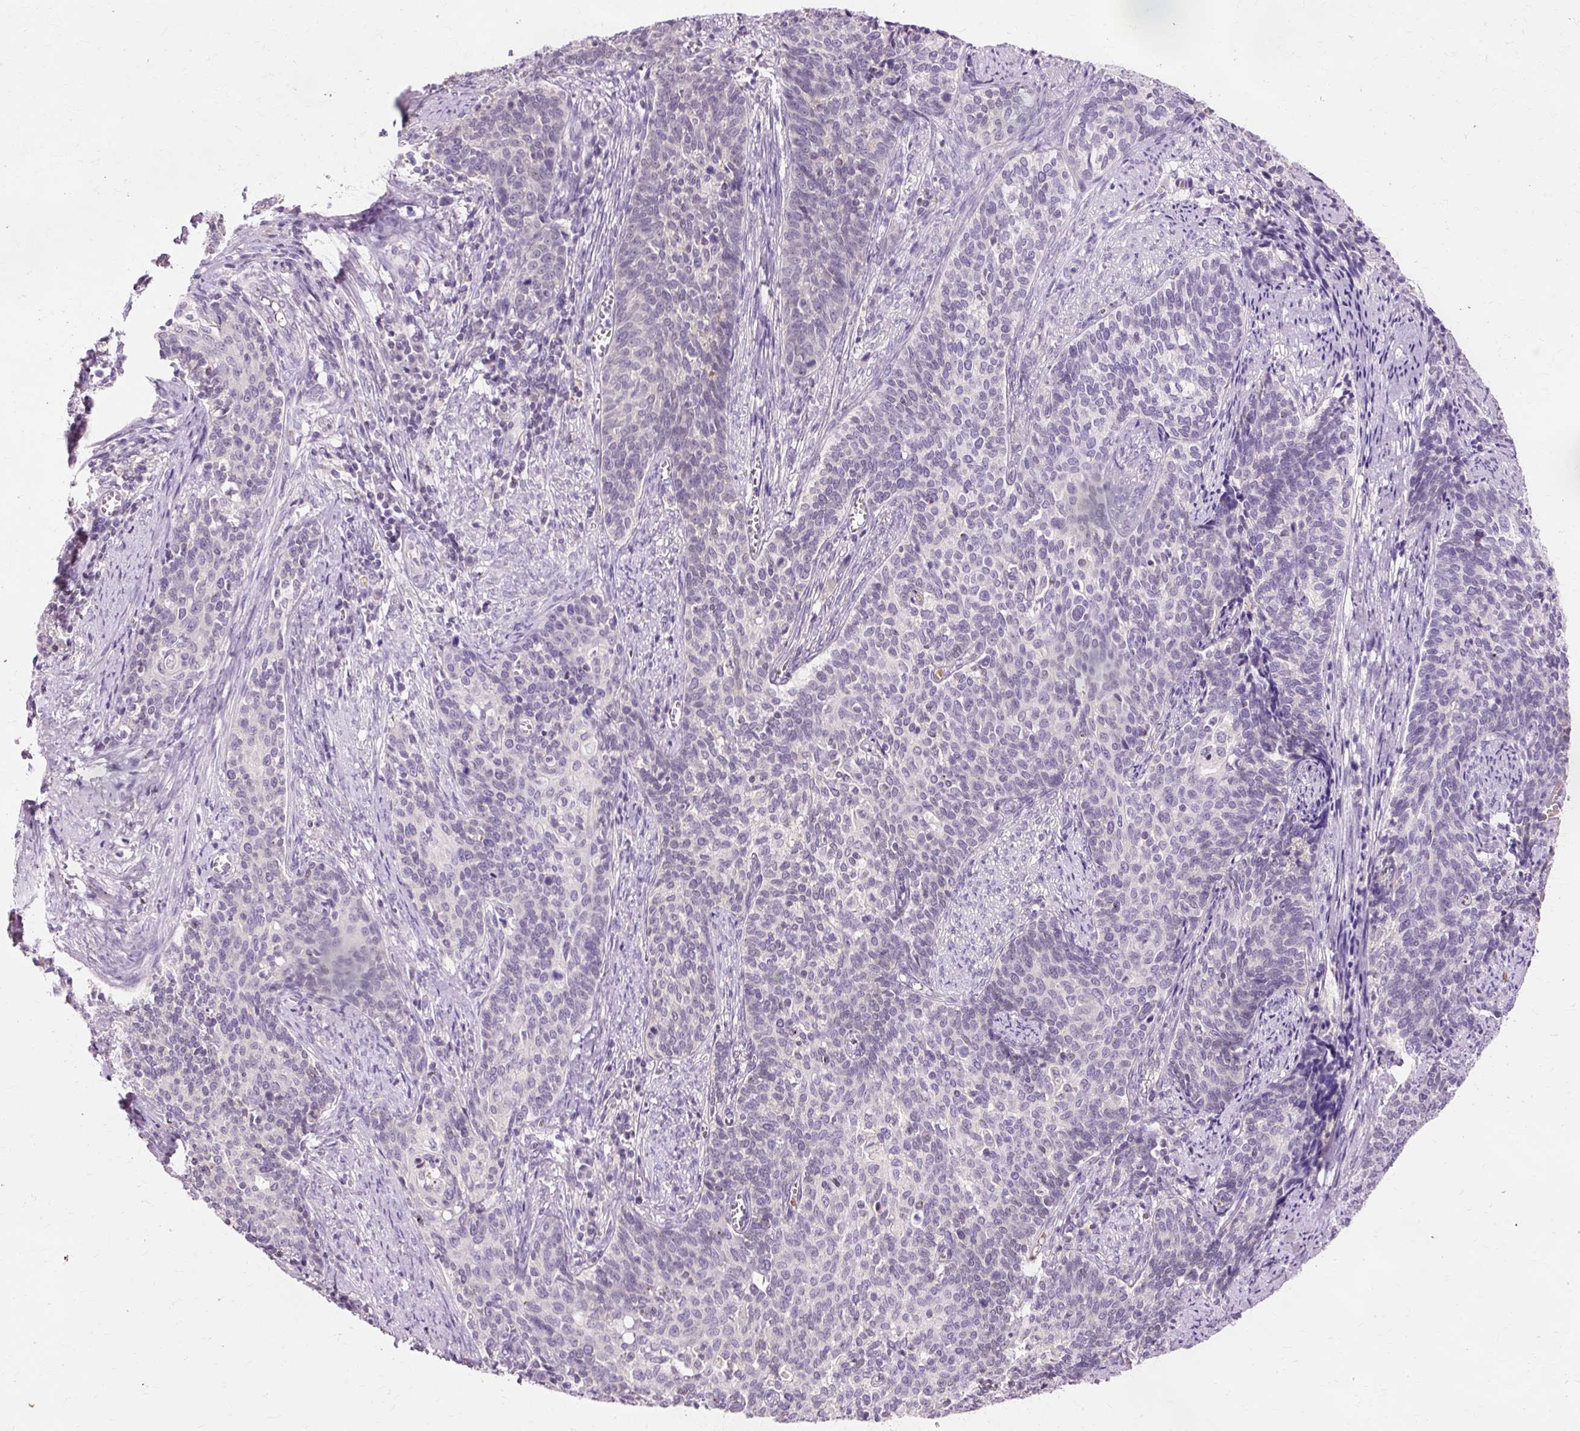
{"staining": {"intensity": "negative", "quantity": "none", "location": "none"}, "tissue": "cervical cancer", "cell_type": "Tumor cells", "image_type": "cancer", "snomed": [{"axis": "morphology", "description": "Squamous cell carcinoma, NOS"}, {"axis": "topography", "description": "Cervix"}], "caption": "Cervical cancer (squamous cell carcinoma) was stained to show a protein in brown. There is no significant expression in tumor cells. Brightfield microscopy of immunohistochemistry stained with DAB (brown) and hematoxylin (blue), captured at high magnification.", "gene": "VN1R2", "patient": {"sex": "female", "age": 39}}